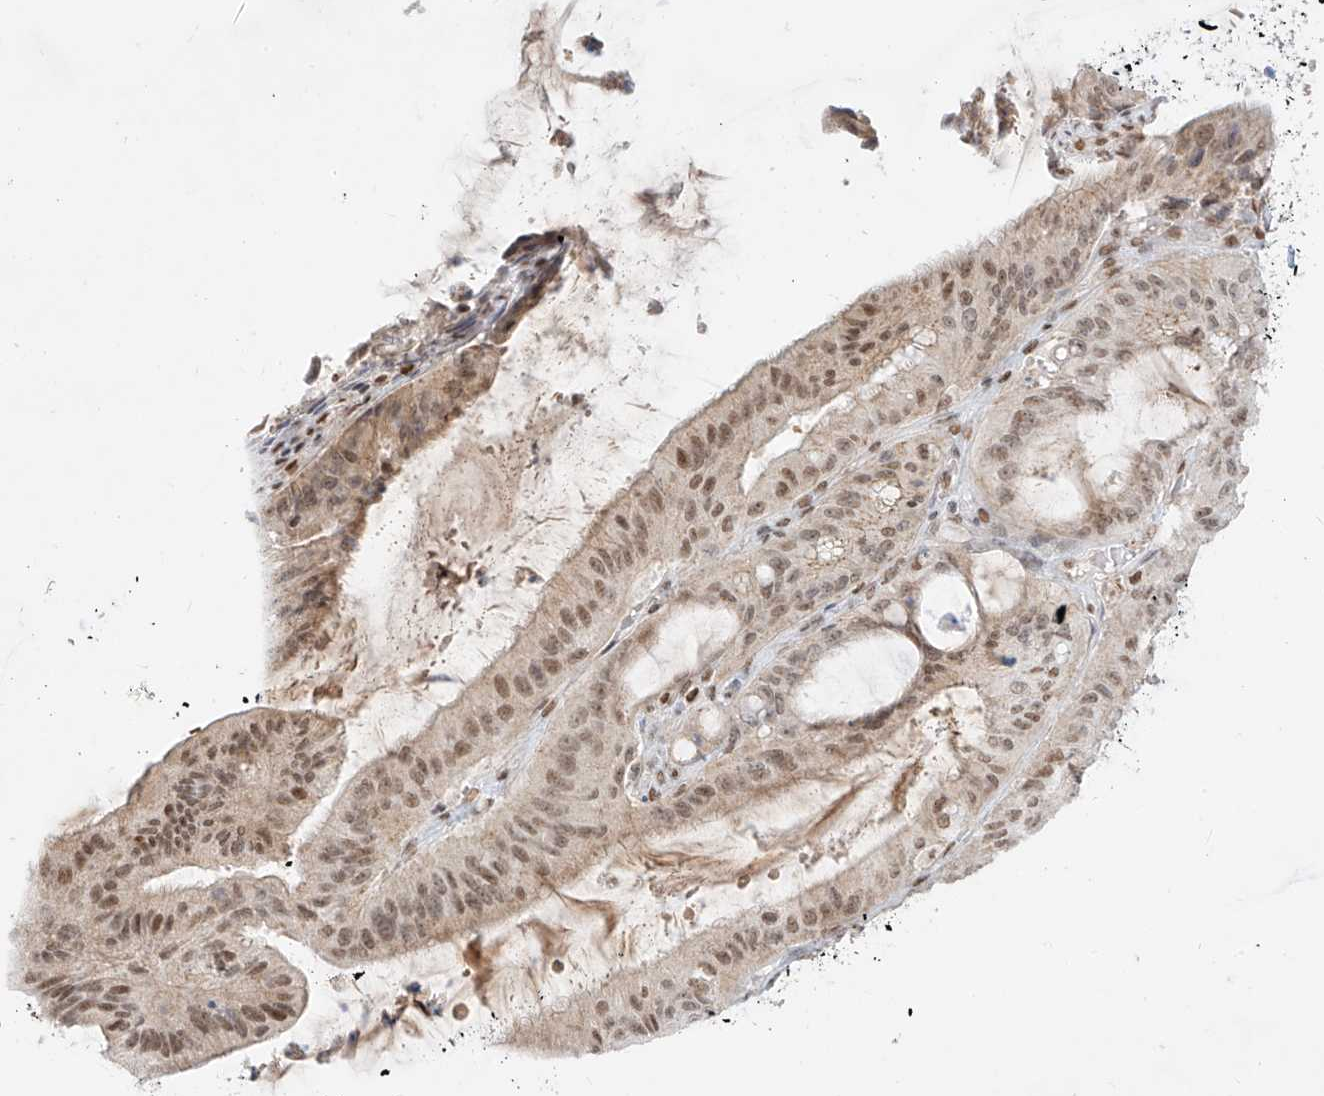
{"staining": {"intensity": "moderate", "quantity": "25%-75%", "location": "nuclear"}, "tissue": "liver cancer", "cell_type": "Tumor cells", "image_type": "cancer", "snomed": [{"axis": "morphology", "description": "Normal tissue, NOS"}, {"axis": "morphology", "description": "Cholangiocarcinoma"}, {"axis": "topography", "description": "Liver"}, {"axis": "topography", "description": "Peripheral nerve tissue"}], "caption": "Protein staining of cholangiocarcinoma (liver) tissue demonstrates moderate nuclear positivity in about 25%-75% of tumor cells.", "gene": "NHSL1", "patient": {"sex": "female", "age": 73}}